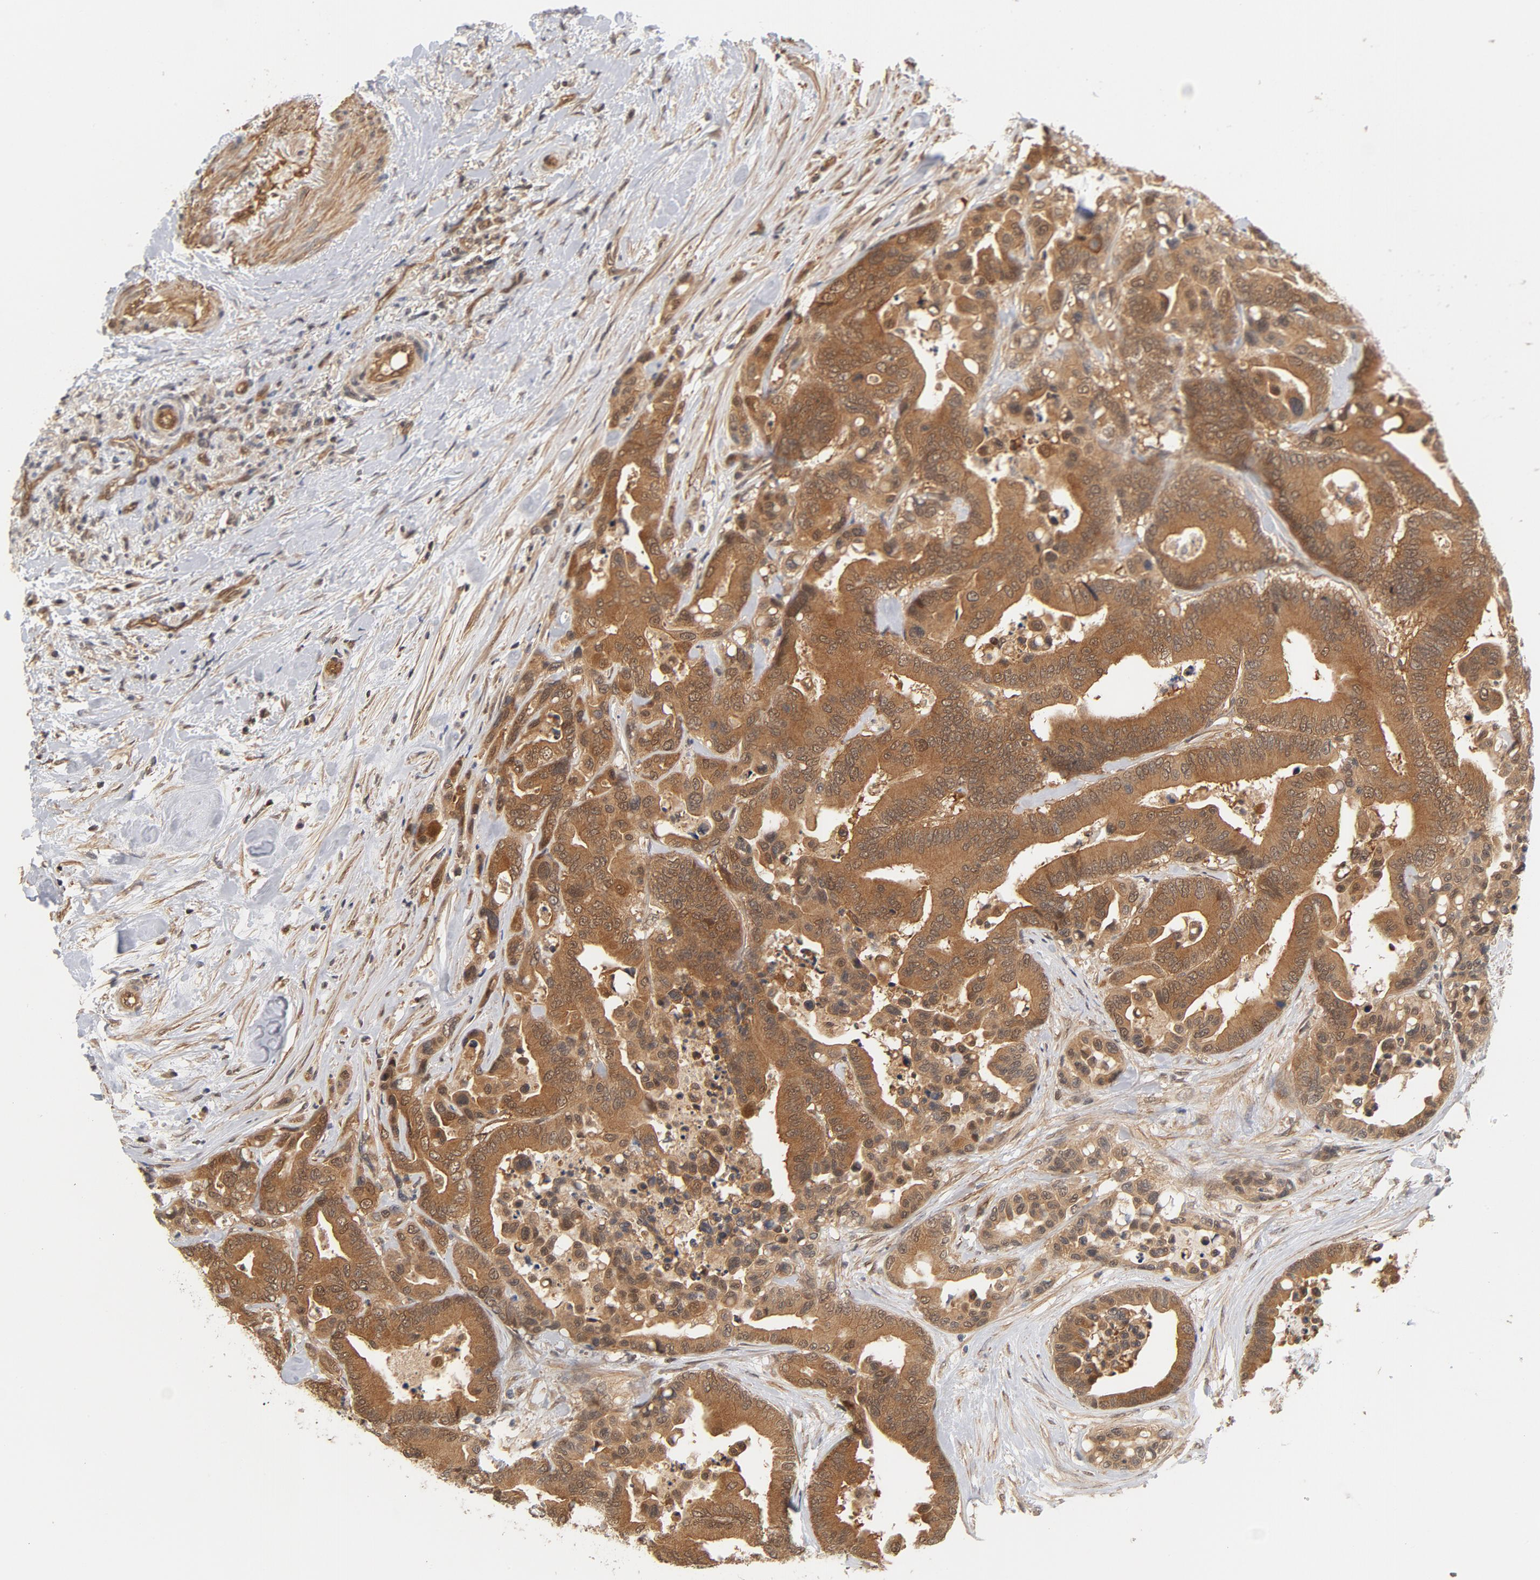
{"staining": {"intensity": "moderate", "quantity": ">75%", "location": "cytoplasmic/membranous,nuclear"}, "tissue": "colorectal cancer", "cell_type": "Tumor cells", "image_type": "cancer", "snomed": [{"axis": "morphology", "description": "Adenocarcinoma, NOS"}, {"axis": "topography", "description": "Colon"}], "caption": "IHC histopathology image of adenocarcinoma (colorectal) stained for a protein (brown), which demonstrates medium levels of moderate cytoplasmic/membranous and nuclear expression in about >75% of tumor cells.", "gene": "CDC37", "patient": {"sex": "male", "age": 82}}